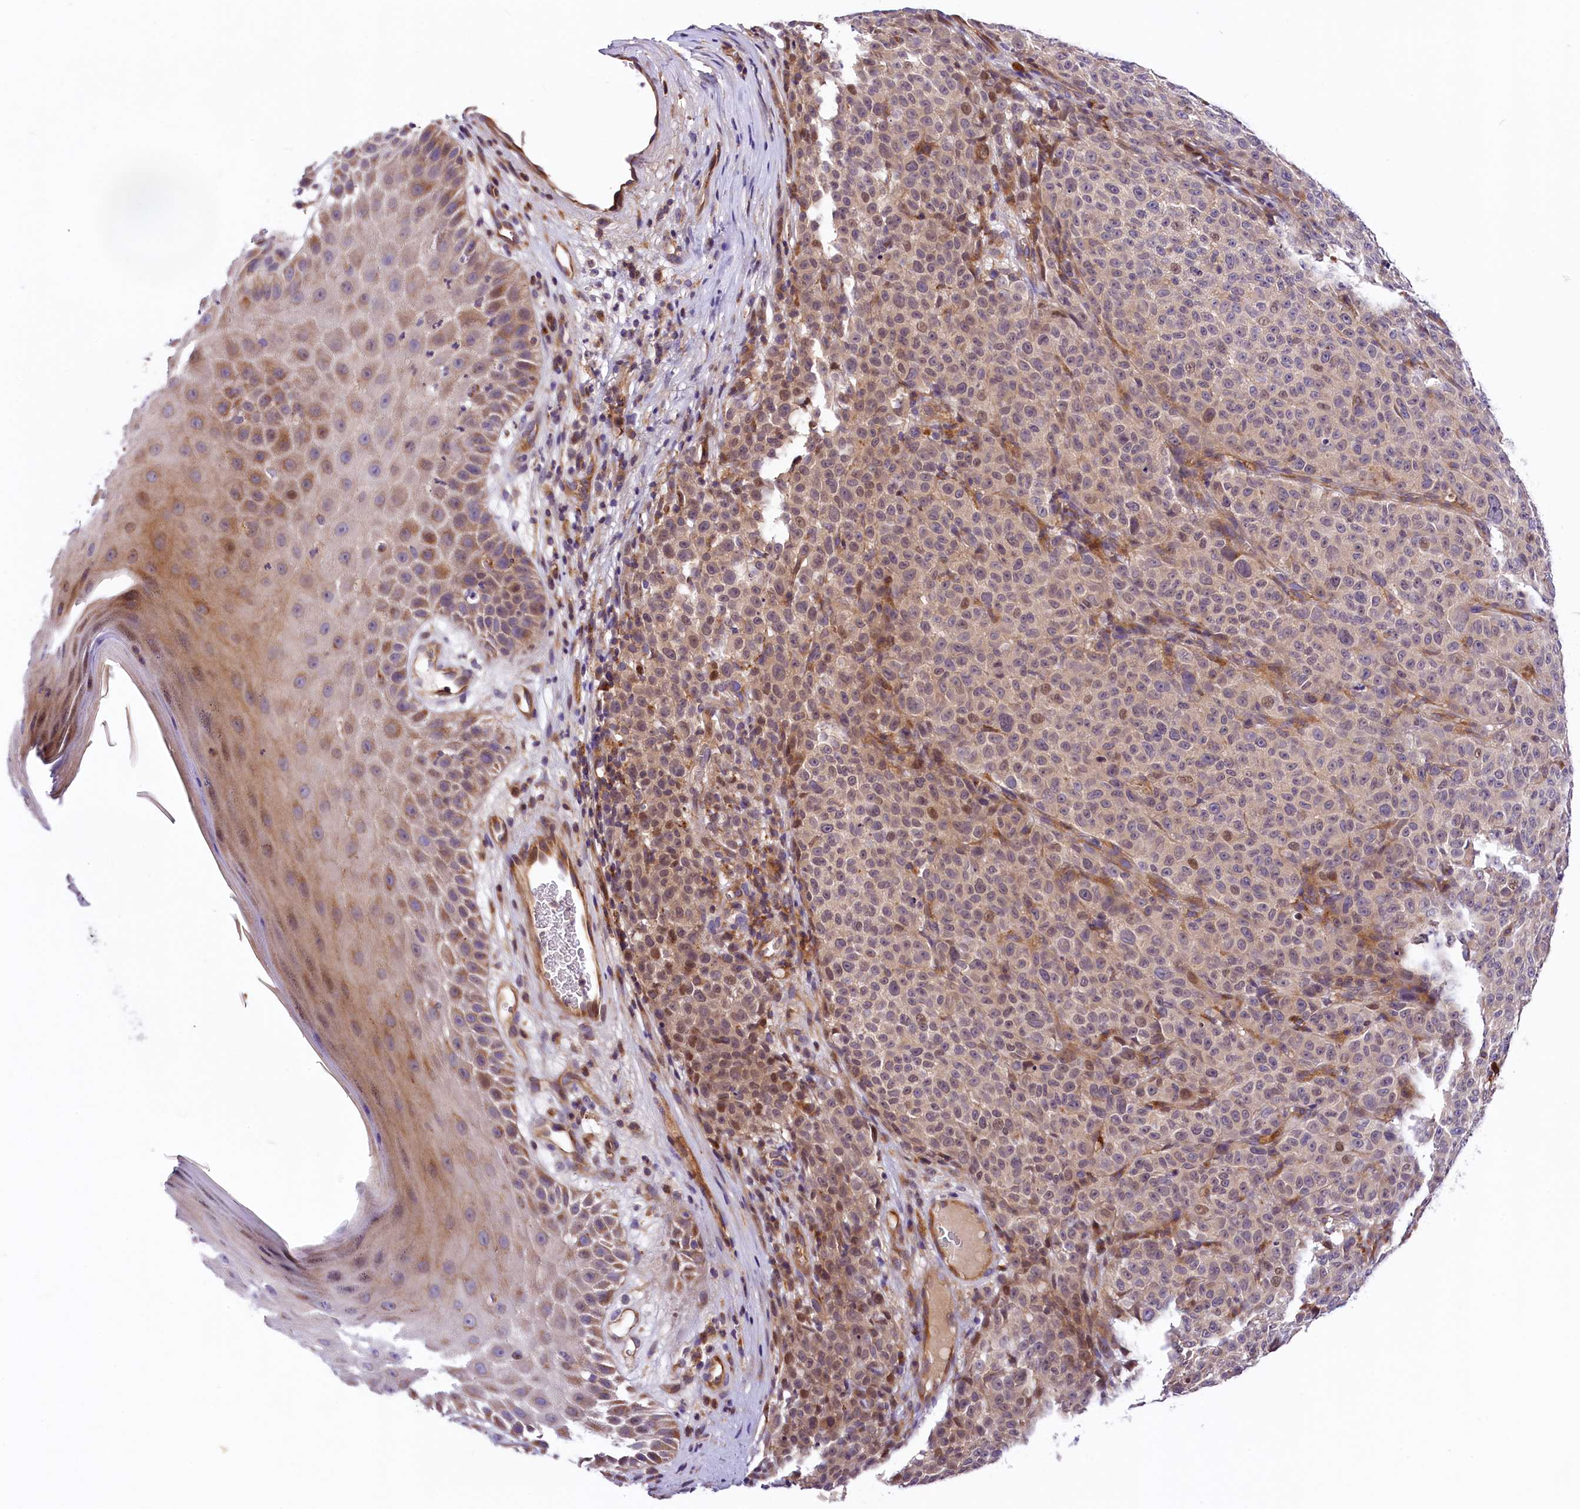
{"staining": {"intensity": "weak", "quantity": "<25%", "location": "nuclear"}, "tissue": "melanoma", "cell_type": "Tumor cells", "image_type": "cancer", "snomed": [{"axis": "morphology", "description": "Malignant melanoma, NOS"}, {"axis": "topography", "description": "Skin"}], "caption": "Immunohistochemical staining of human melanoma demonstrates no significant expression in tumor cells. The staining was performed using DAB to visualize the protein expression in brown, while the nuclei were stained in blue with hematoxylin (Magnification: 20x).", "gene": "ARMC6", "patient": {"sex": "female", "age": 82}}